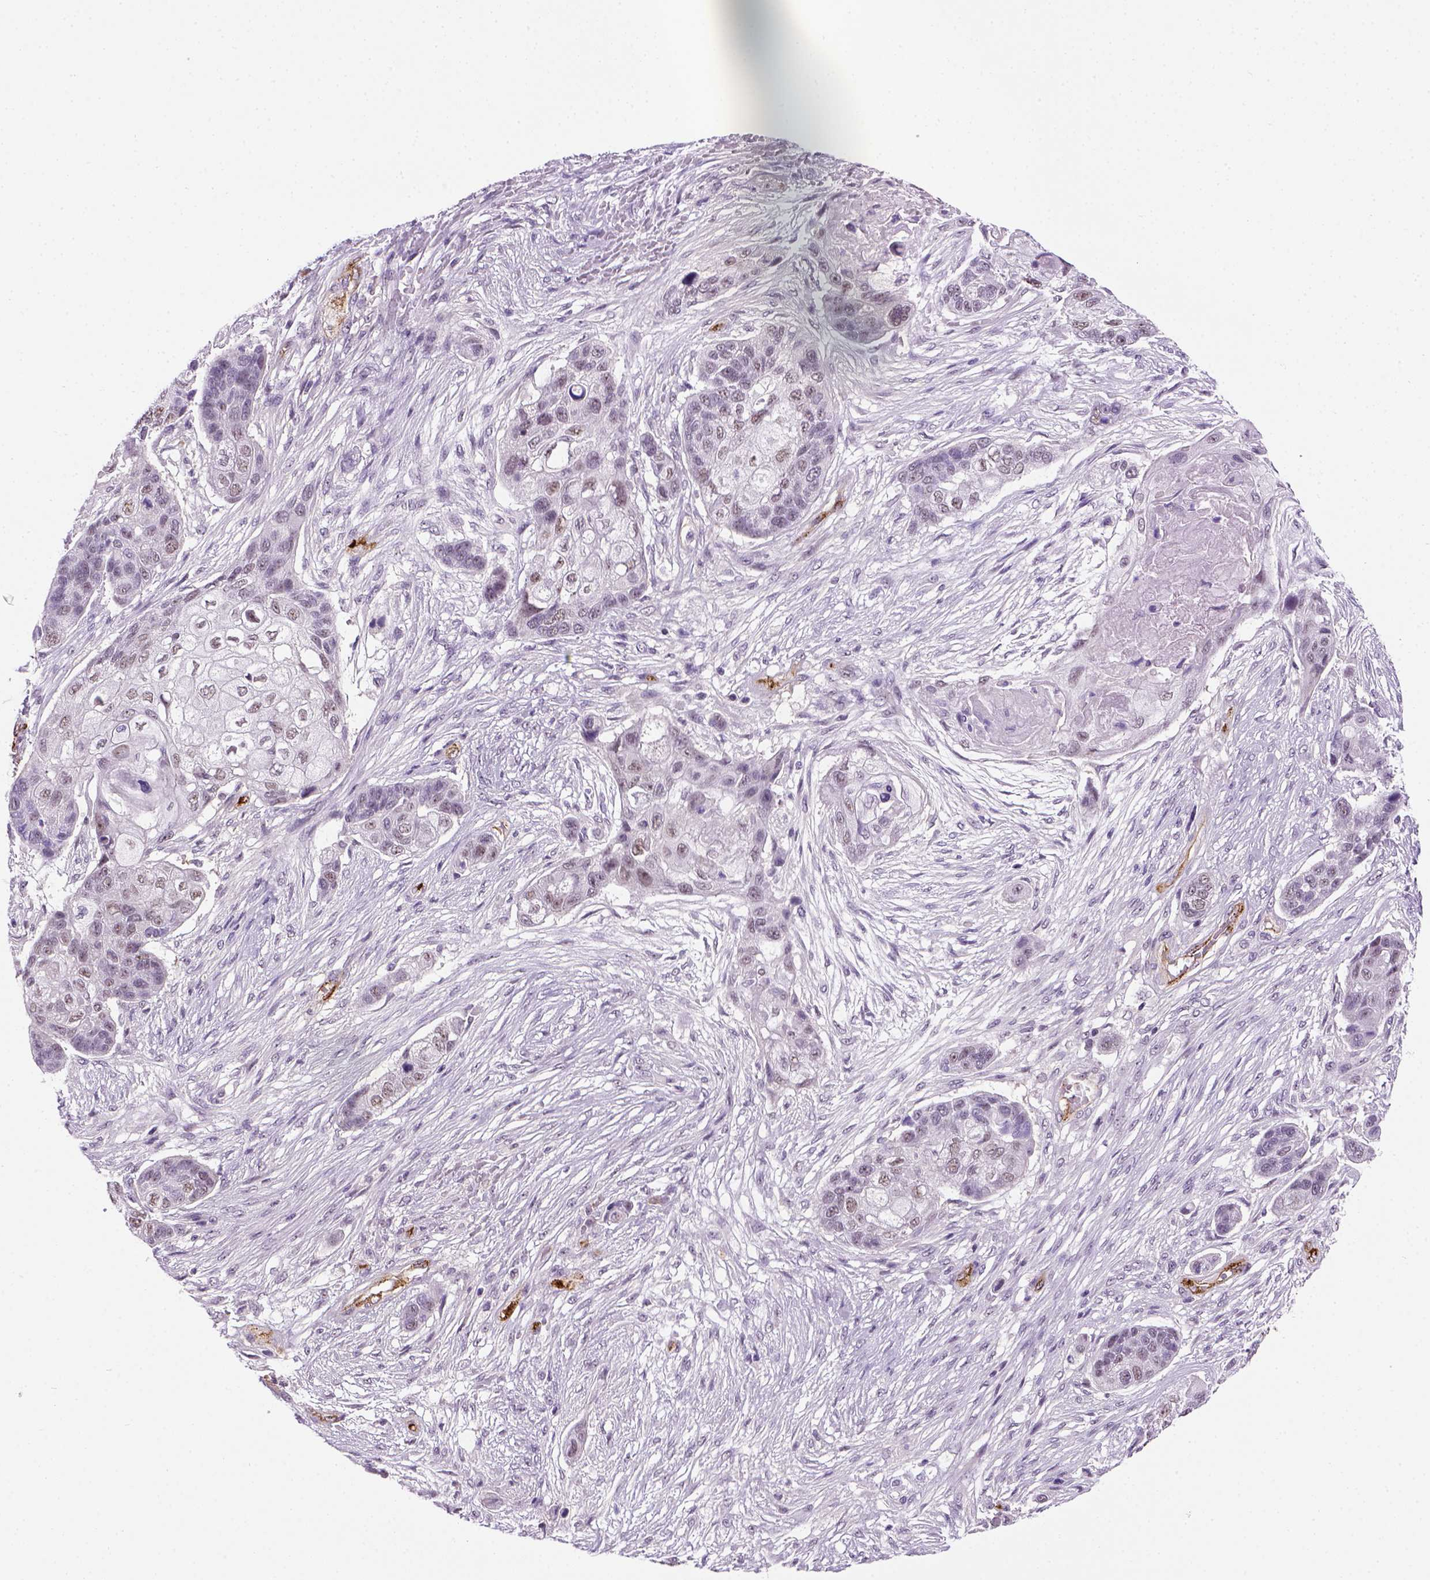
{"staining": {"intensity": "negative", "quantity": "none", "location": "none"}, "tissue": "lung cancer", "cell_type": "Tumor cells", "image_type": "cancer", "snomed": [{"axis": "morphology", "description": "Squamous cell carcinoma, NOS"}, {"axis": "topography", "description": "Lung"}], "caption": "Immunohistochemistry image of neoplastic tissue: lung cancer stained with DAB shows no significant protein staining in tumor cells.", "gene": "VWF", "patient": {"sex": "male", "age": 69}}